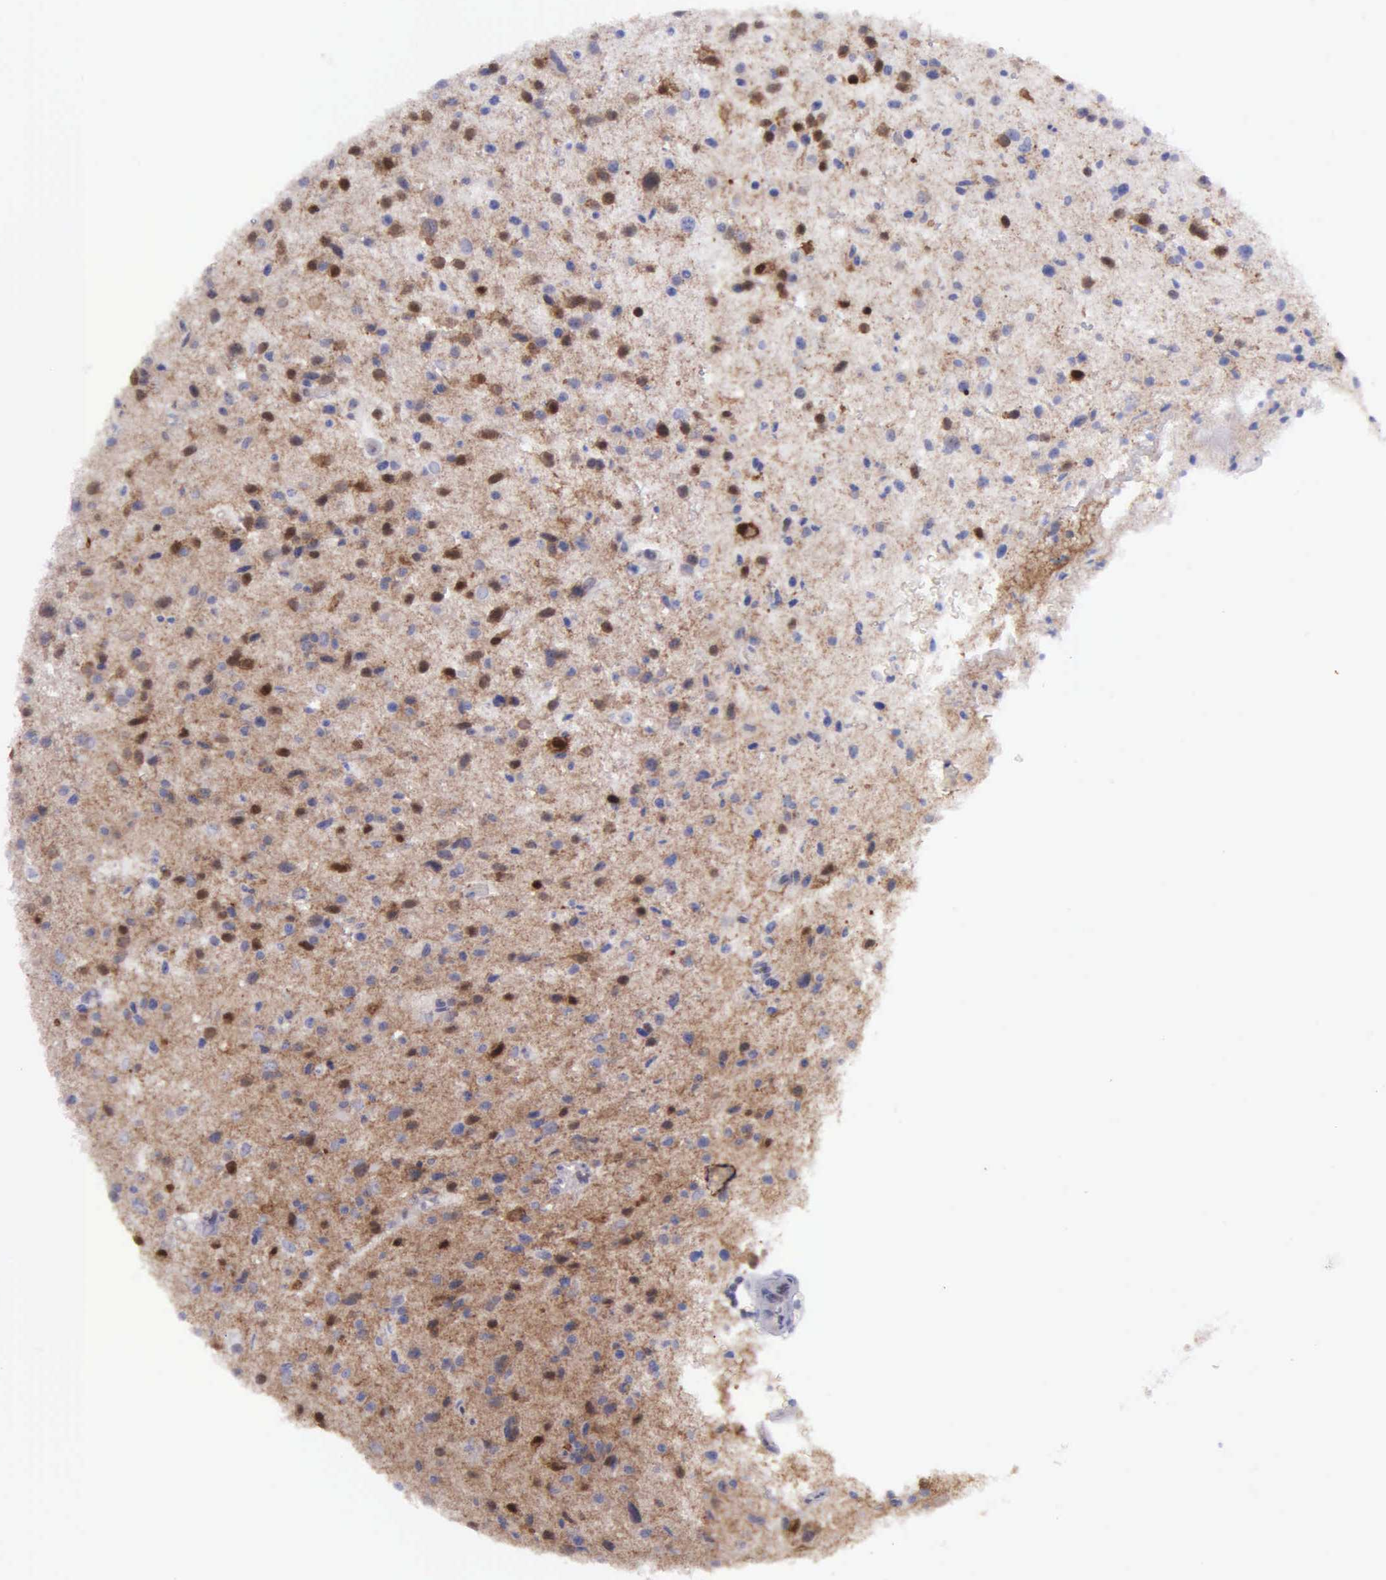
{"staining": {"intensity": "moderate", "quantity": "<25%", "location": "nuclear"}, "tissue": "glioma", "cell_type": "Tumor cells", "image_type": "cancer", "snomed": [{"axis": "morphology", "description": "Glioma, malignant, Low grade"}, {"axis": "topography", "description": "Brain"}], "caption": "An image showing moderate nuclear expression in approximately <25% of tumor cells in malignant glioma (low-grade), as visualized by brown immunohistochemical staining.", "gene": "MICAL3", "patient": {"sex": "female", "age": 46}}